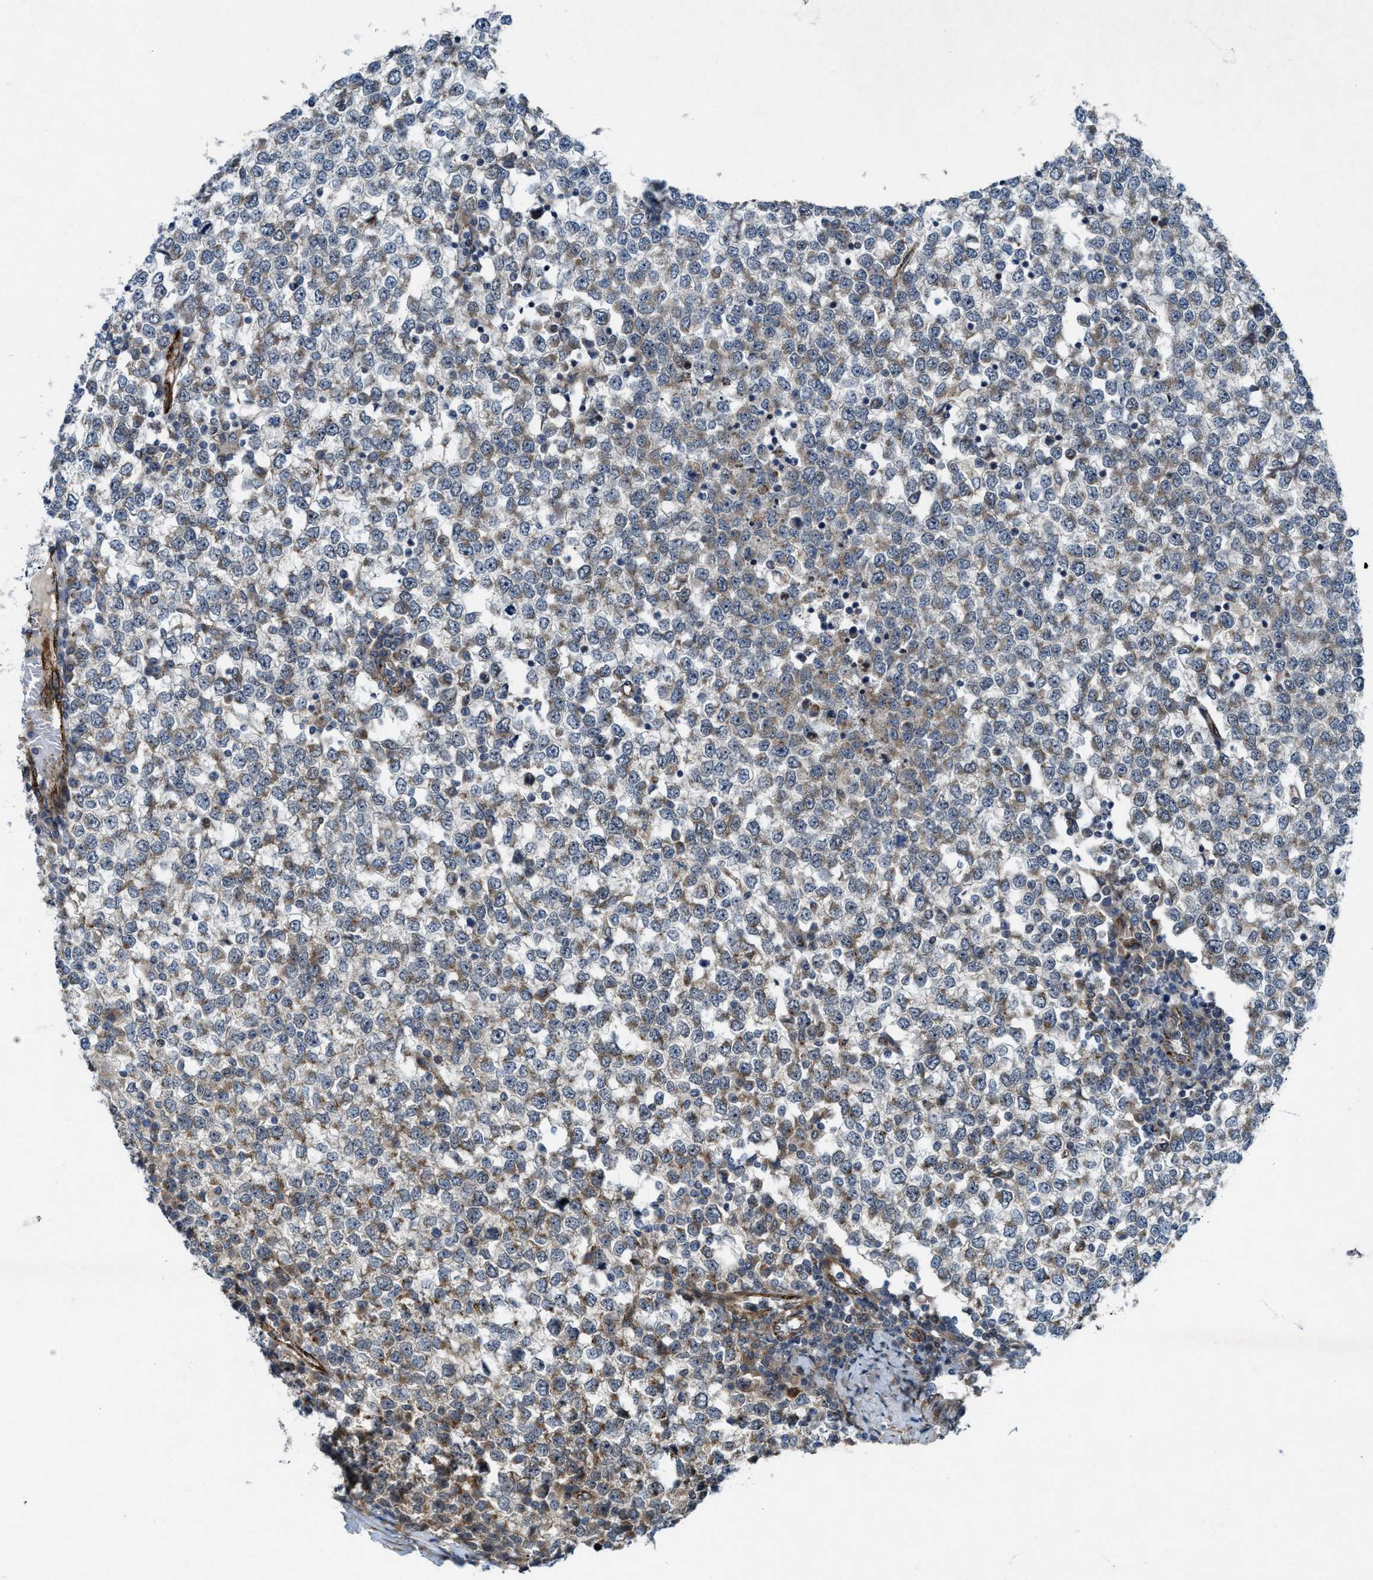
{"staining": {"intensity": "weak", "quantity": "<25%", "location": "cytoplasmic/membranous"}, "tissue": "testis cancer", "cell_type": "Tumor cells", "image_type": "cancer", "snomed": [{"axis": "morphology", "description": "Seminoma, NOS"}, {"axis": "topography", "description": "Testis"}], "caption": "Immunohistochemical staining of human testis cancer shows no significant expression in tumor cells.", "gene": "URGCP", "patient": {"sex": "male", "age": 65}}